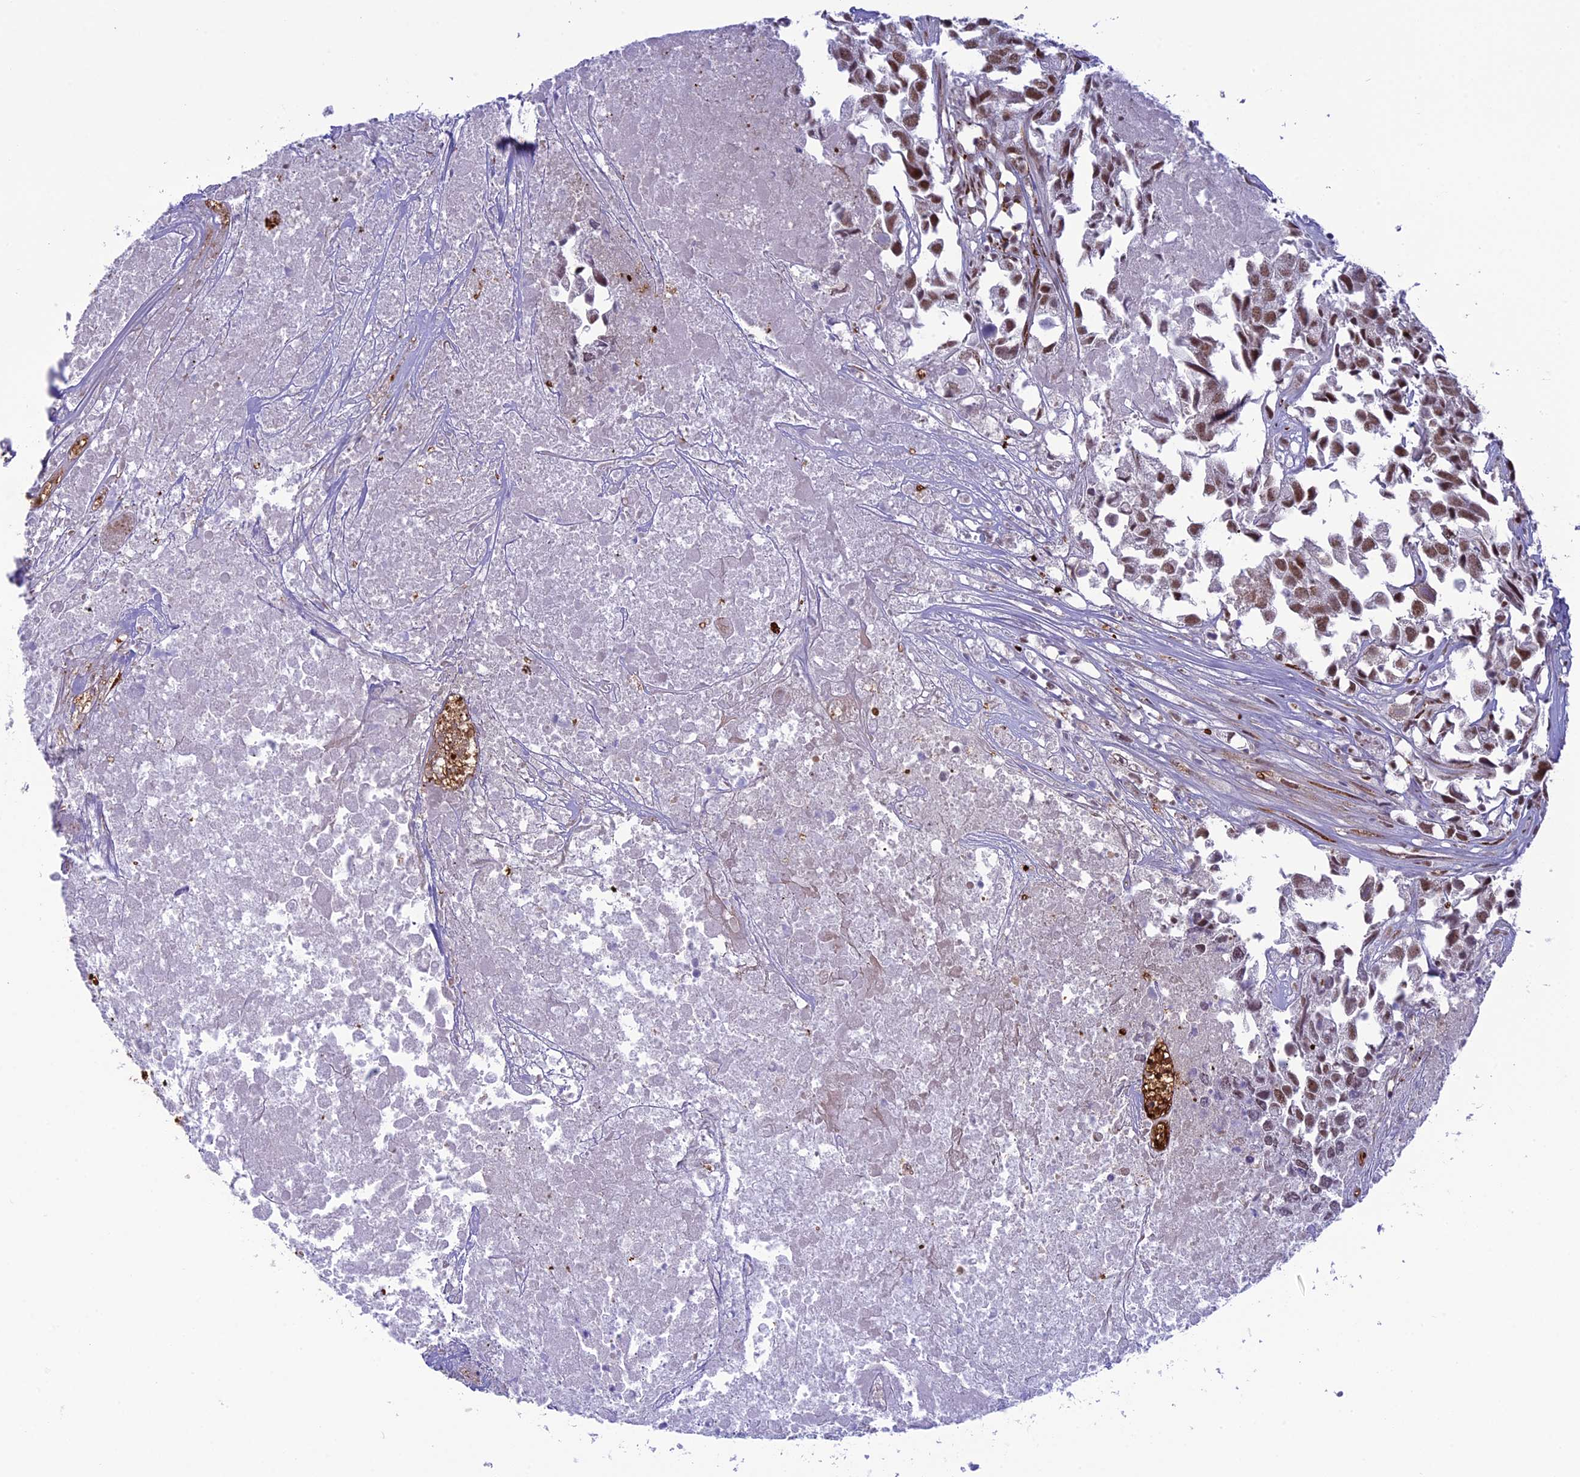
{"staining": {"intensity": "moderate", "quantity": ">75%", "location": "nuclear"}, "tissue": "urothelial cancer", "cell_type": "Tumor cells", "image_type": "cancer", "snomed": [{"axis": "morphology", "description": "Urothelial carcinoma, High grade"}, {"axis": "topography", "description": "Urinary bladder"}], "caption": "This histopathology image reveals immunohistochemistry staining of high-grade urothelial carcinoma, with medium moderate nuclear positivity in about >75% of tumor cells.", "gene": "MPHOSPH8", "patient": {"sex": "female", "age": 75}}